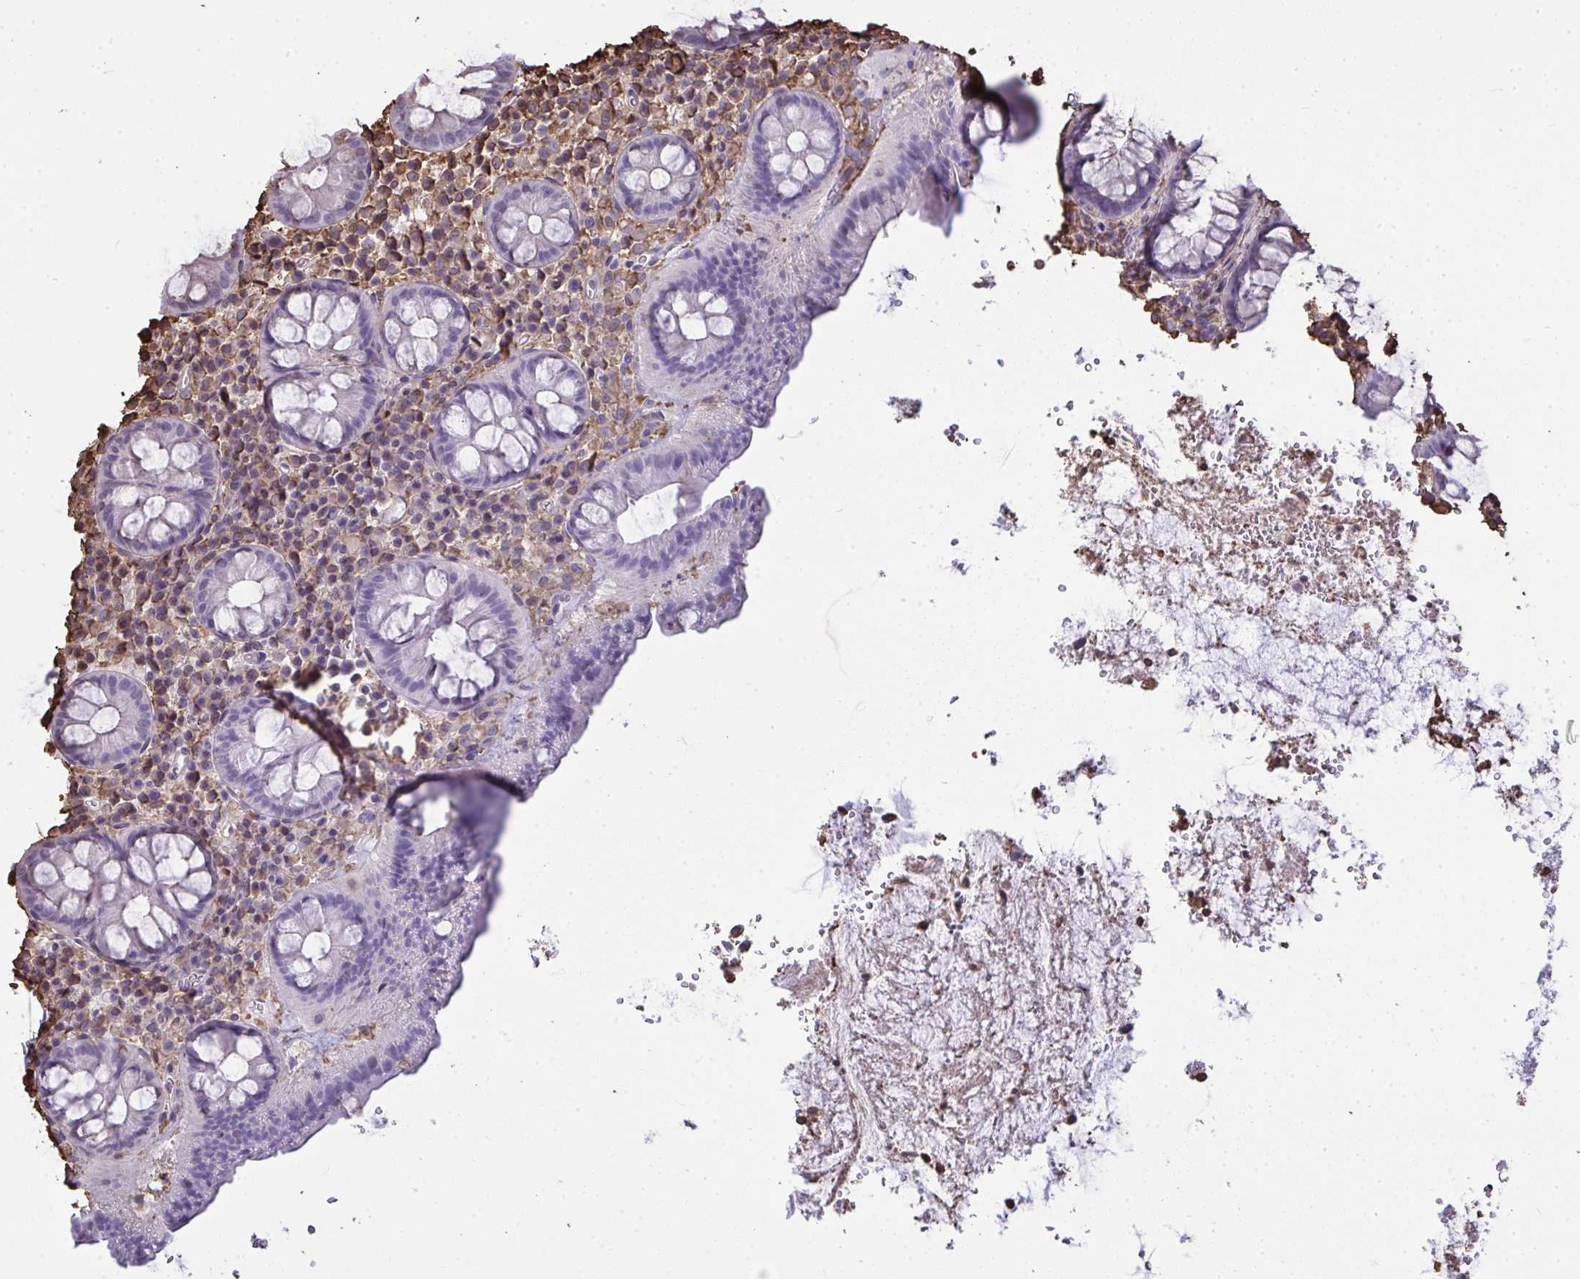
{"staining": {"intensity": "negative", "quantity": "none", "location": "none"}, "tissue": "rectum", "cell_type": "Glandular cells", "image_type": "normal", "snomed": [{"axis": "morphology", "description": "Normal tissue, NOS"}, {"axis": "topography", "description": "Rectum"}], "caption": "Glandular cells show no significant protein staining in benign rectum. (Stains: DAB immunohistochemistry (IHC) with hematoxylin counter stain, Microscopy: brightfield microscopy at high magnification).", "gene": "ANXA5", "patient": {"sex": "female", "age": 69}}